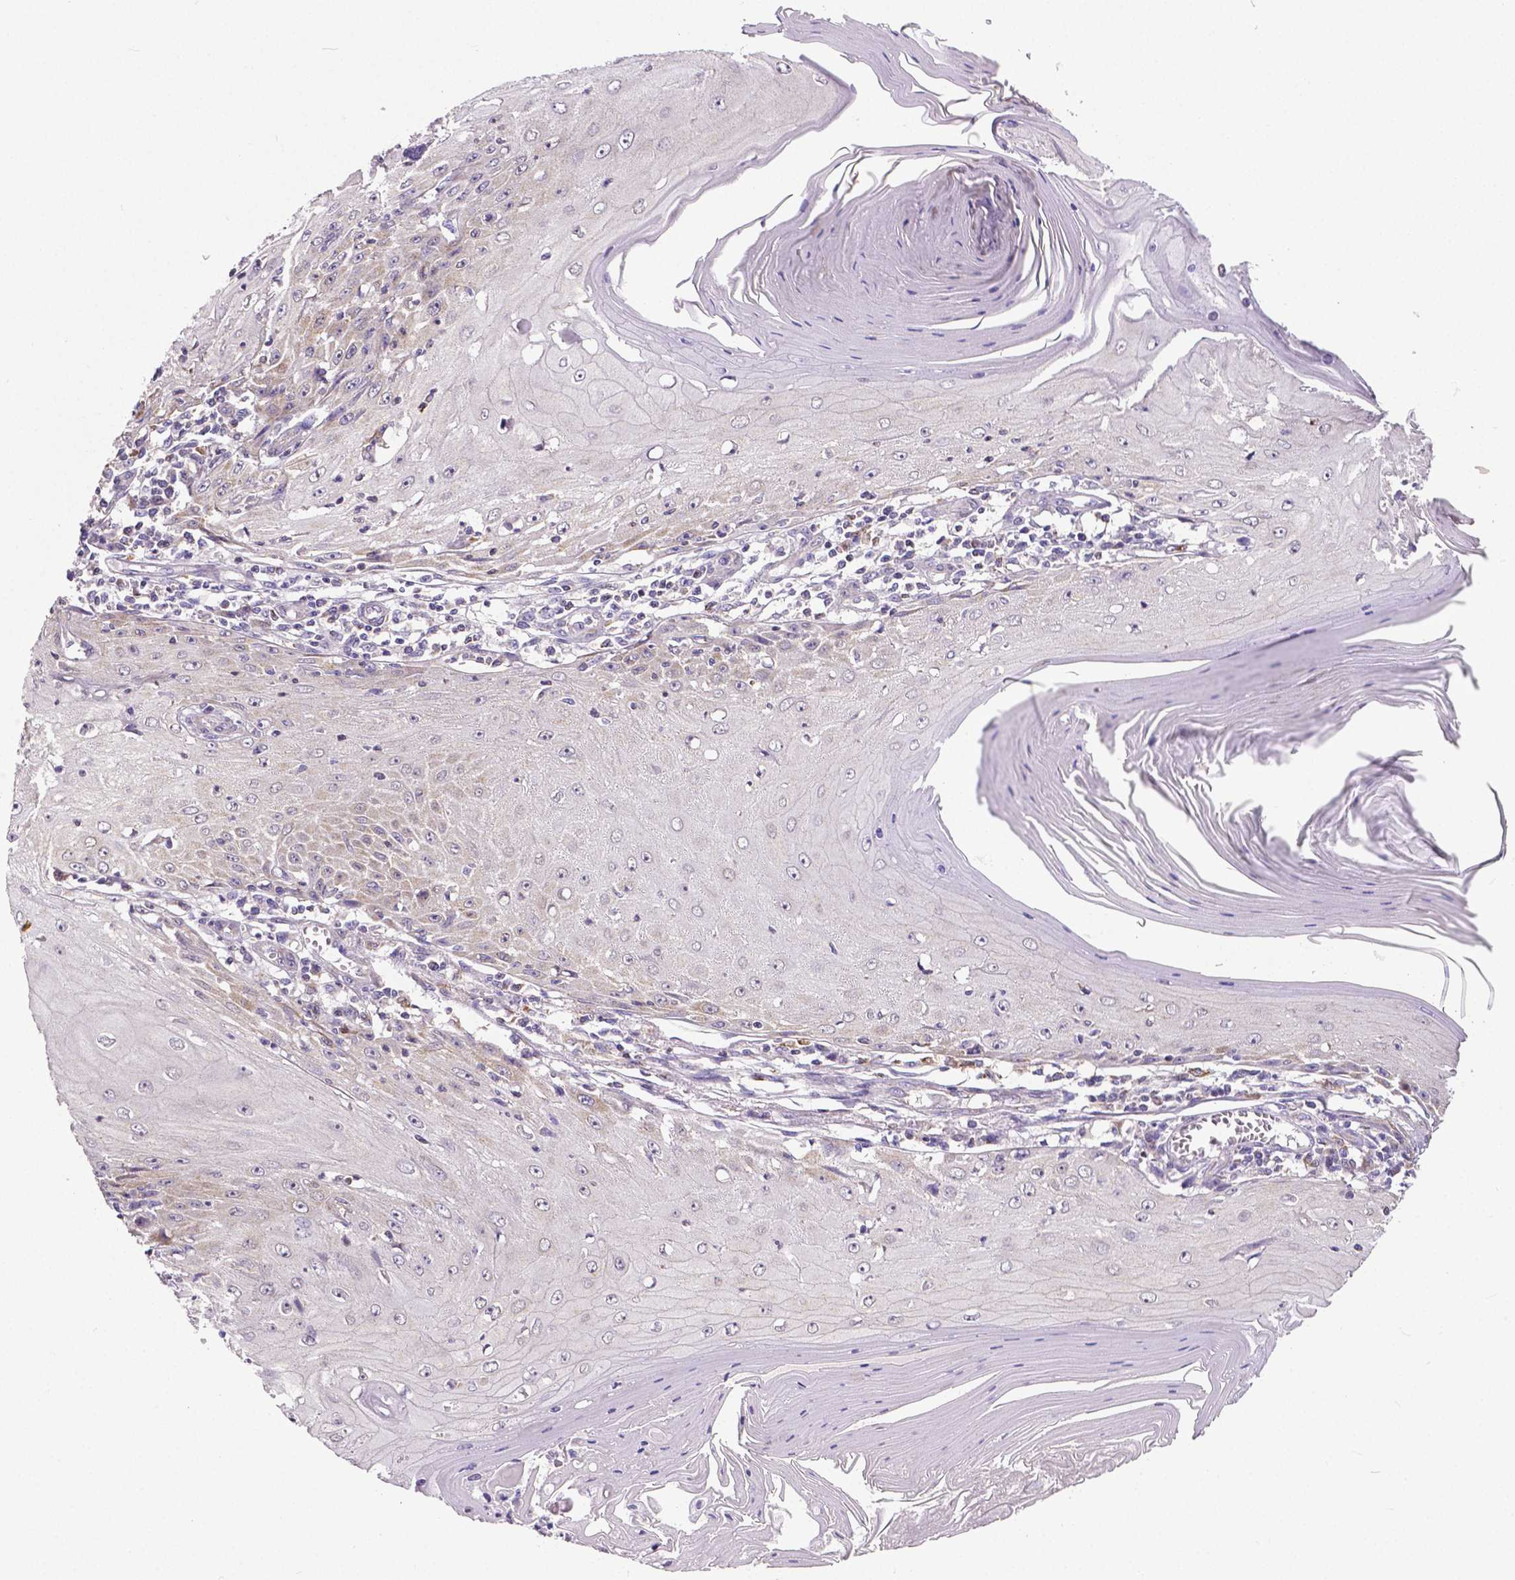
{"staining": {"intensity": "weak", "quantity": "<25%", "location": "cytoplasmic/membranous"}, "tissue": "skin cancer", "cell_type": "Tumor cells", "image_type": "cancer", "snomed": [{"axis": "morphology", "description": "Squamous cell carcinoma, NOS"}, {"axis": "topography", "description": "Skin"}], "caption": "Image shows no significant protein staining in tumor cells of squamous cell carcinoma (skin).", "gene": "MCL1", "patient": {"sex": "female", "age": 73}}